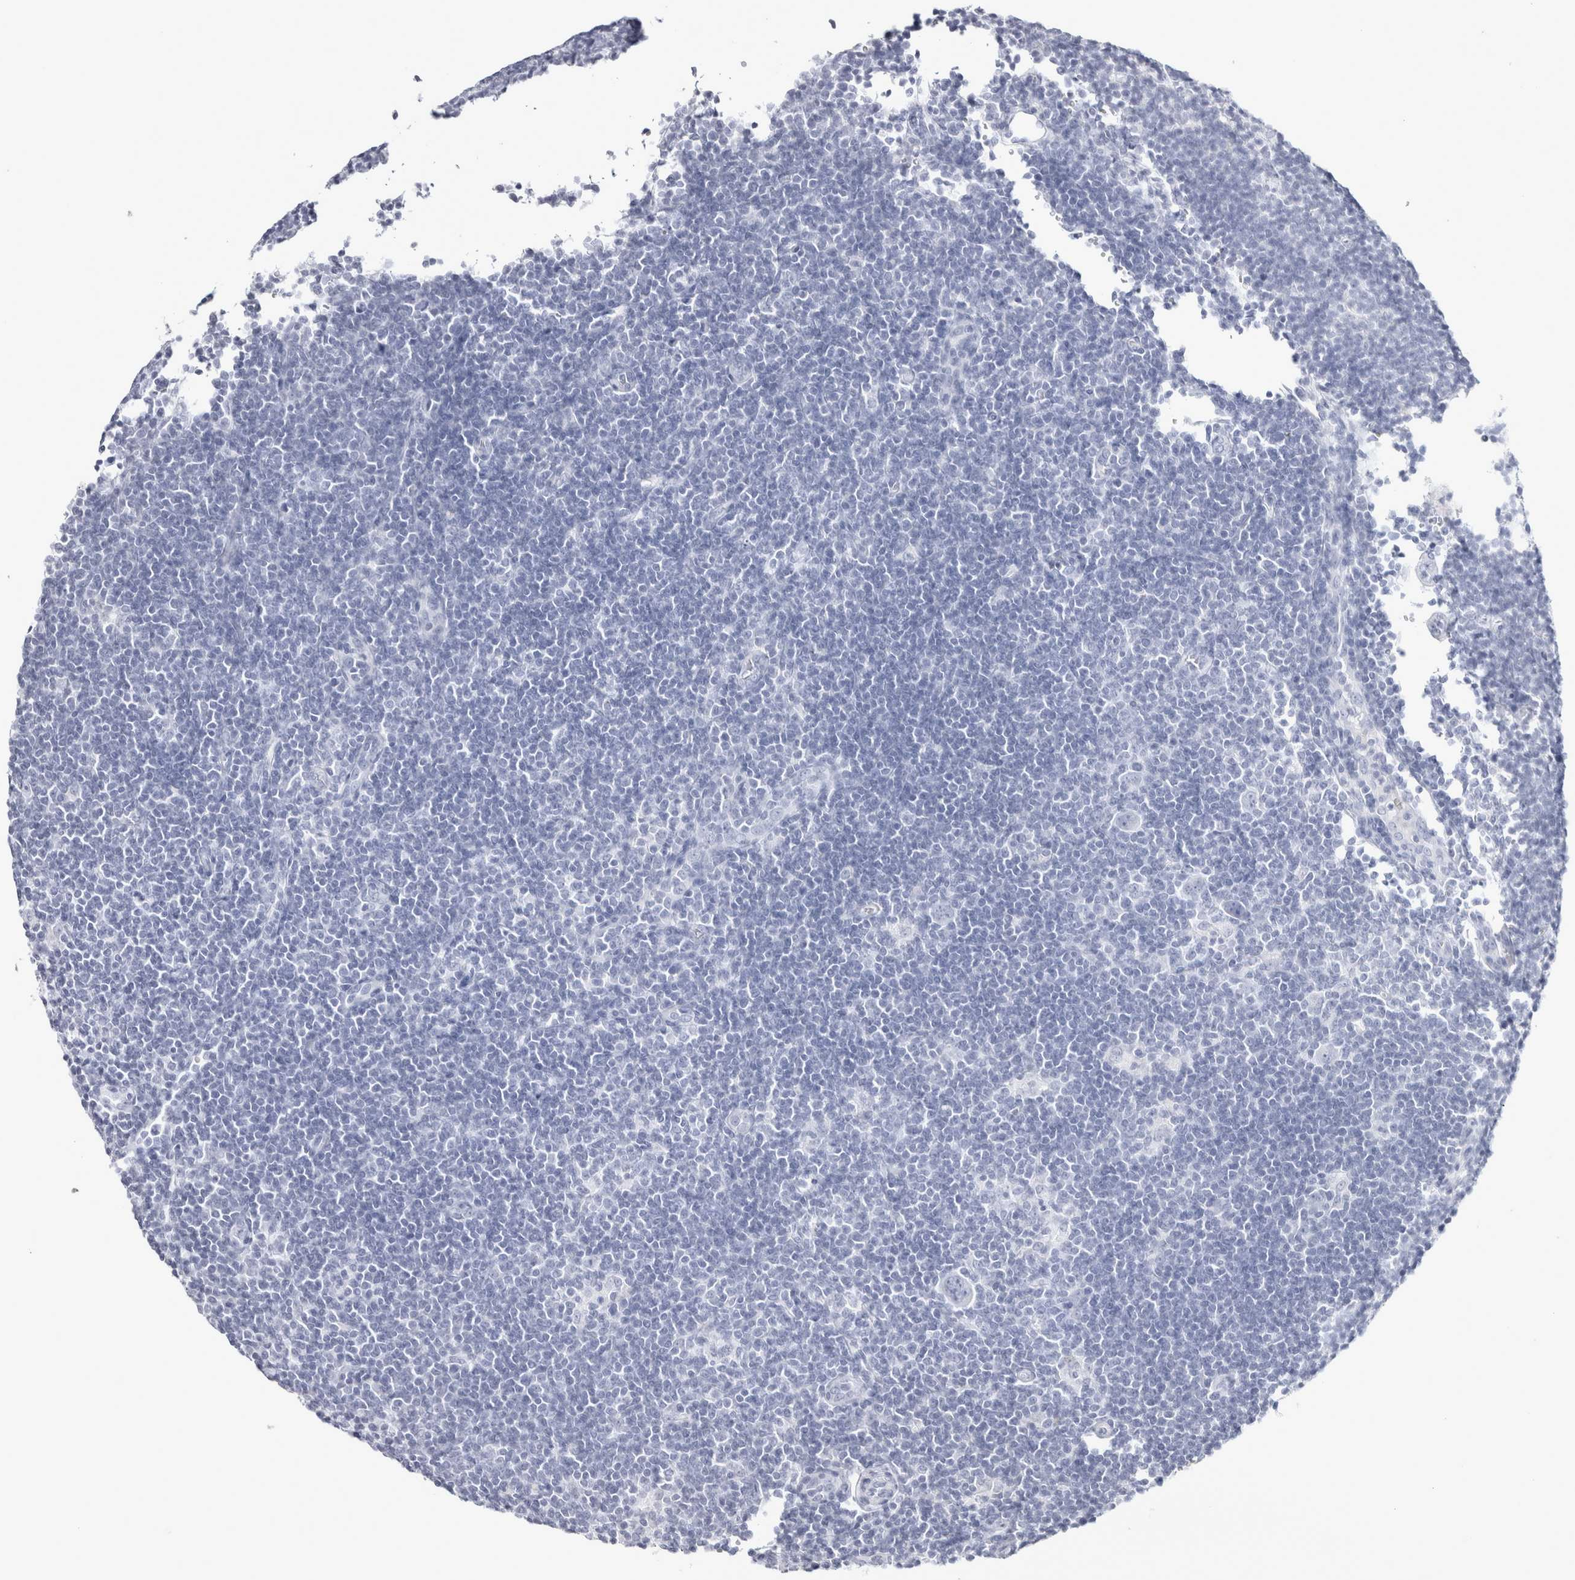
{"staining": {"intensity": "negative", "quantity": "none", "location": "none"}, "tissue": "lymphoma", "cell_type": "Tumor cells", "image_type": "cancer", "snomed": [{"axis": "morphology", "description": "Hodgkin's disease, NOS"}, {"axis": "topography", "description": "Lymph node"}], "caption": "The histopathology image displays no staining of tumor cells in lymphoma.", "gene": "GARIN1A", "patient": {"sex": "female", "age": 57}}